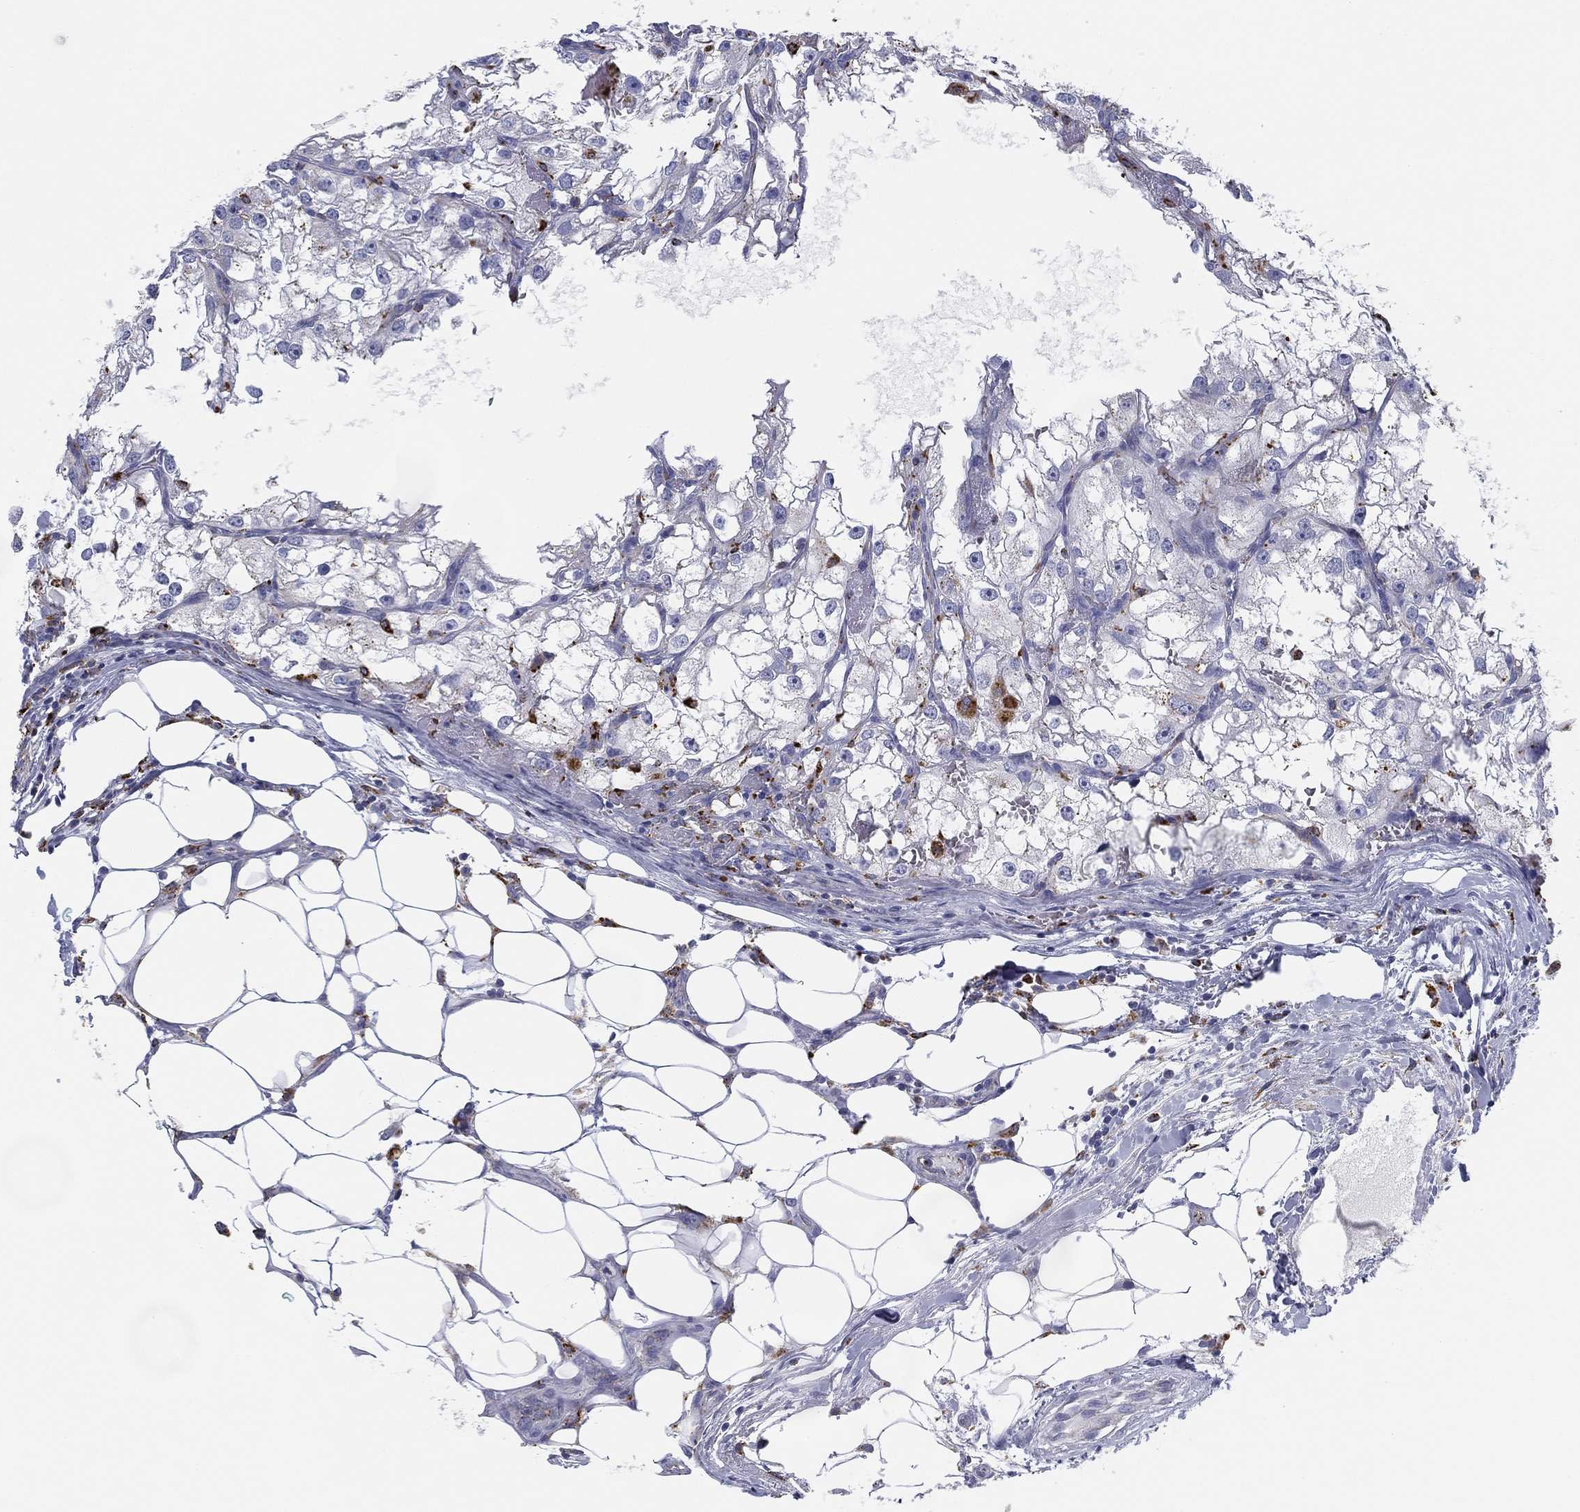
{"staining": {"intensity": "moderate", "quantity": "<25%", "location": "cytoplasmic/membranous"}, "tissue": "renal cancer", "cell_type": "Tumor cells", "image_type": "cancer", "snomed": [{"axis": "morphology", "description": "Adenocarcinoma, NOS"}, {"axis": "topography", "description": "Kidney"}], "caption": "Immunohistochemistry (IHC) of adenocarcinoma (renal) displays low levels of moderate cytoplasmic/membranous expression in approximately <25% of tumor cells. (Brightfield microscopy of DAB IHC at high magnification).", "gene": "NPC2", "patient": {"sex": "male", "age": 59}}